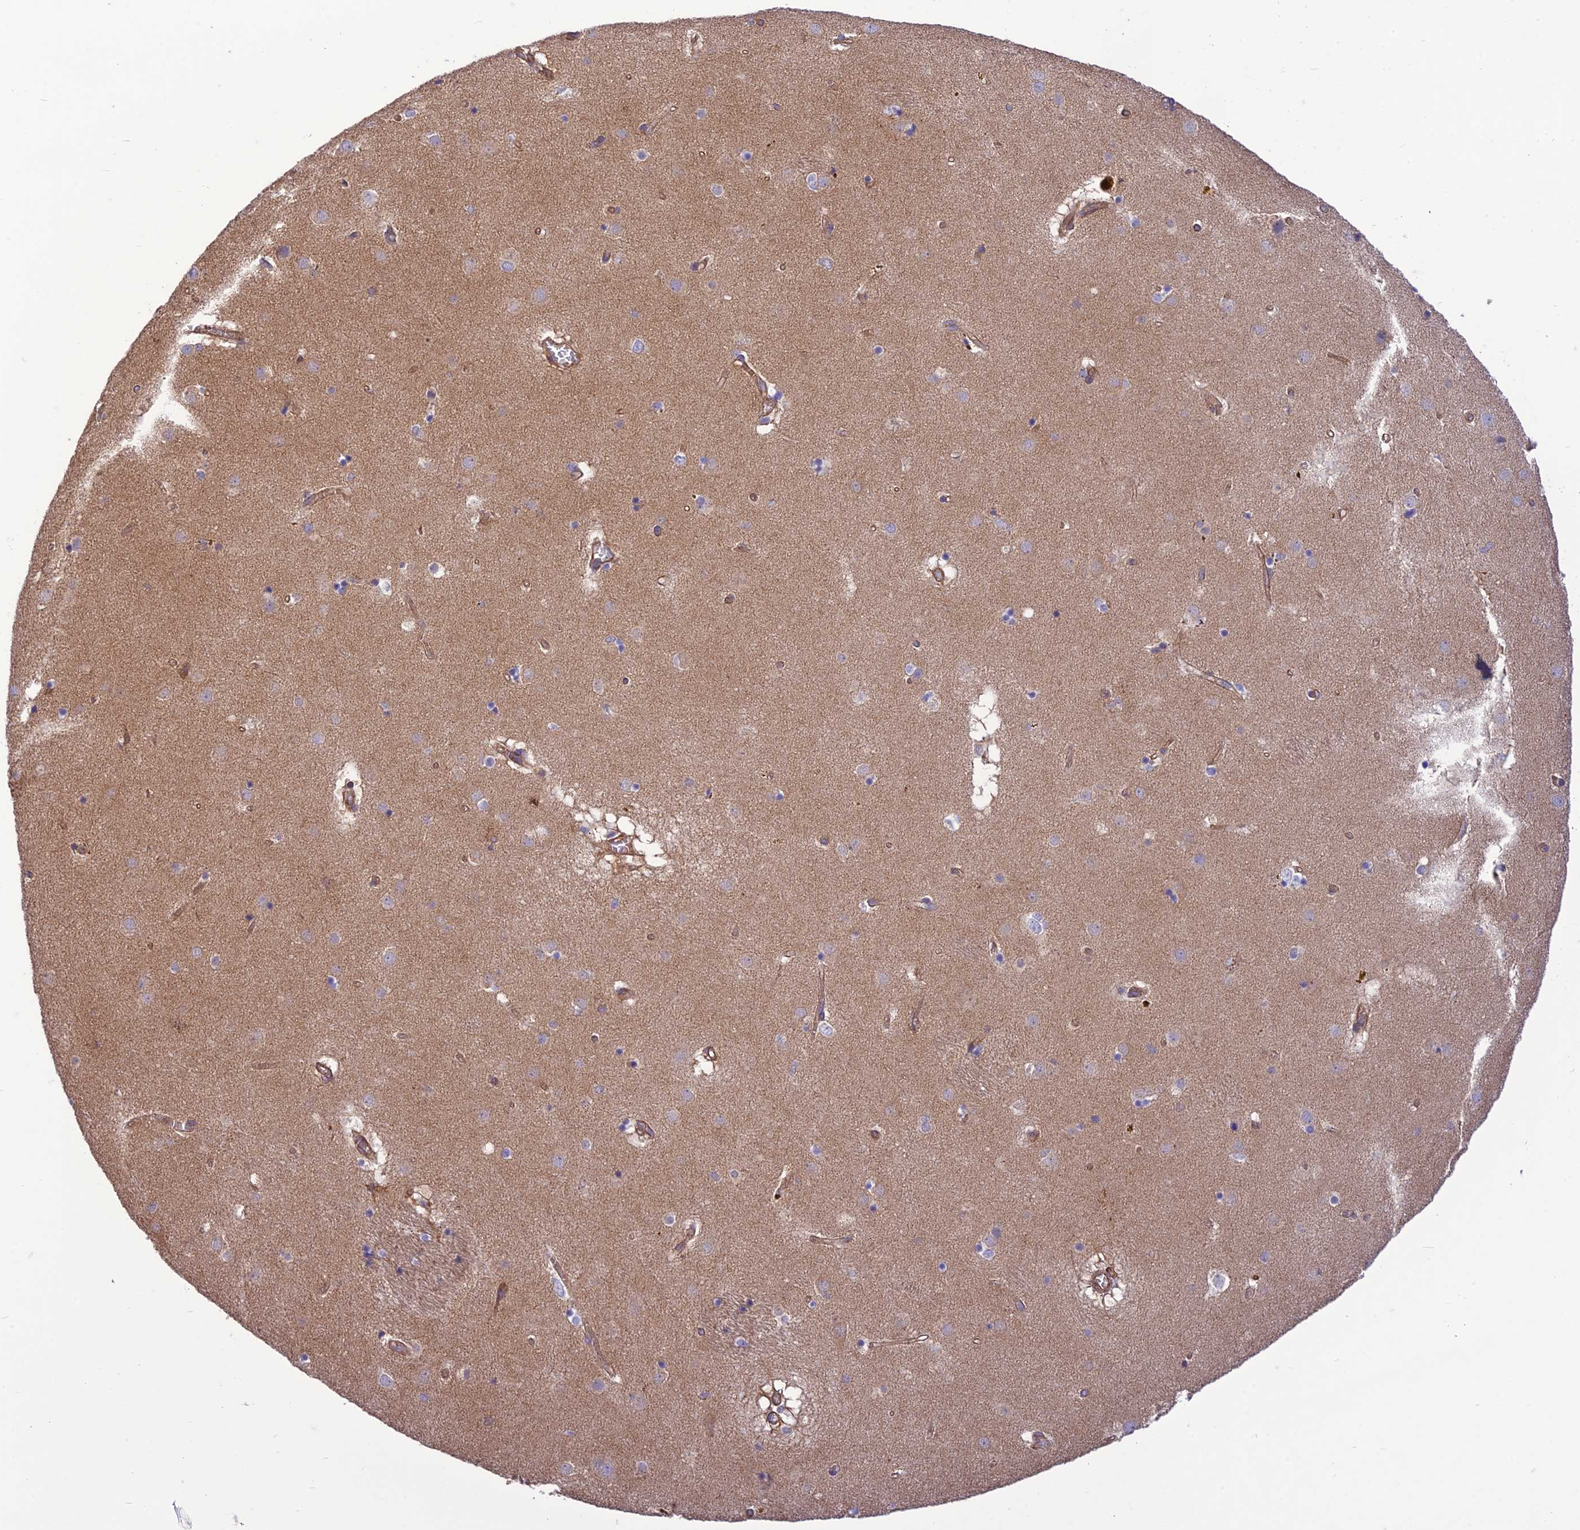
{"staining": {"intensity": "negative", "quantity": "none", "location": "none"}, "tissue": "caudate", "cell_type": "Glial cells", "image_type": "normal", "snomed": [{"axis": "morphology", "description": "Normal tissue, NOS"}, {"axis": "topography", "description": "Lateral ventricle wall"}], "caption": "Immunohistochemistry (IHC) image of unremarkable caudate stained for a protein (brown), which exhibits no positivity in glial cells. (Stains: DAB immunohistochemistry with hematoxylin counter stain, Microscopy: brightfield microscopy at high magnification).", "gene": "HPSE2", "patient": {"sex": "male", "age": 70}}